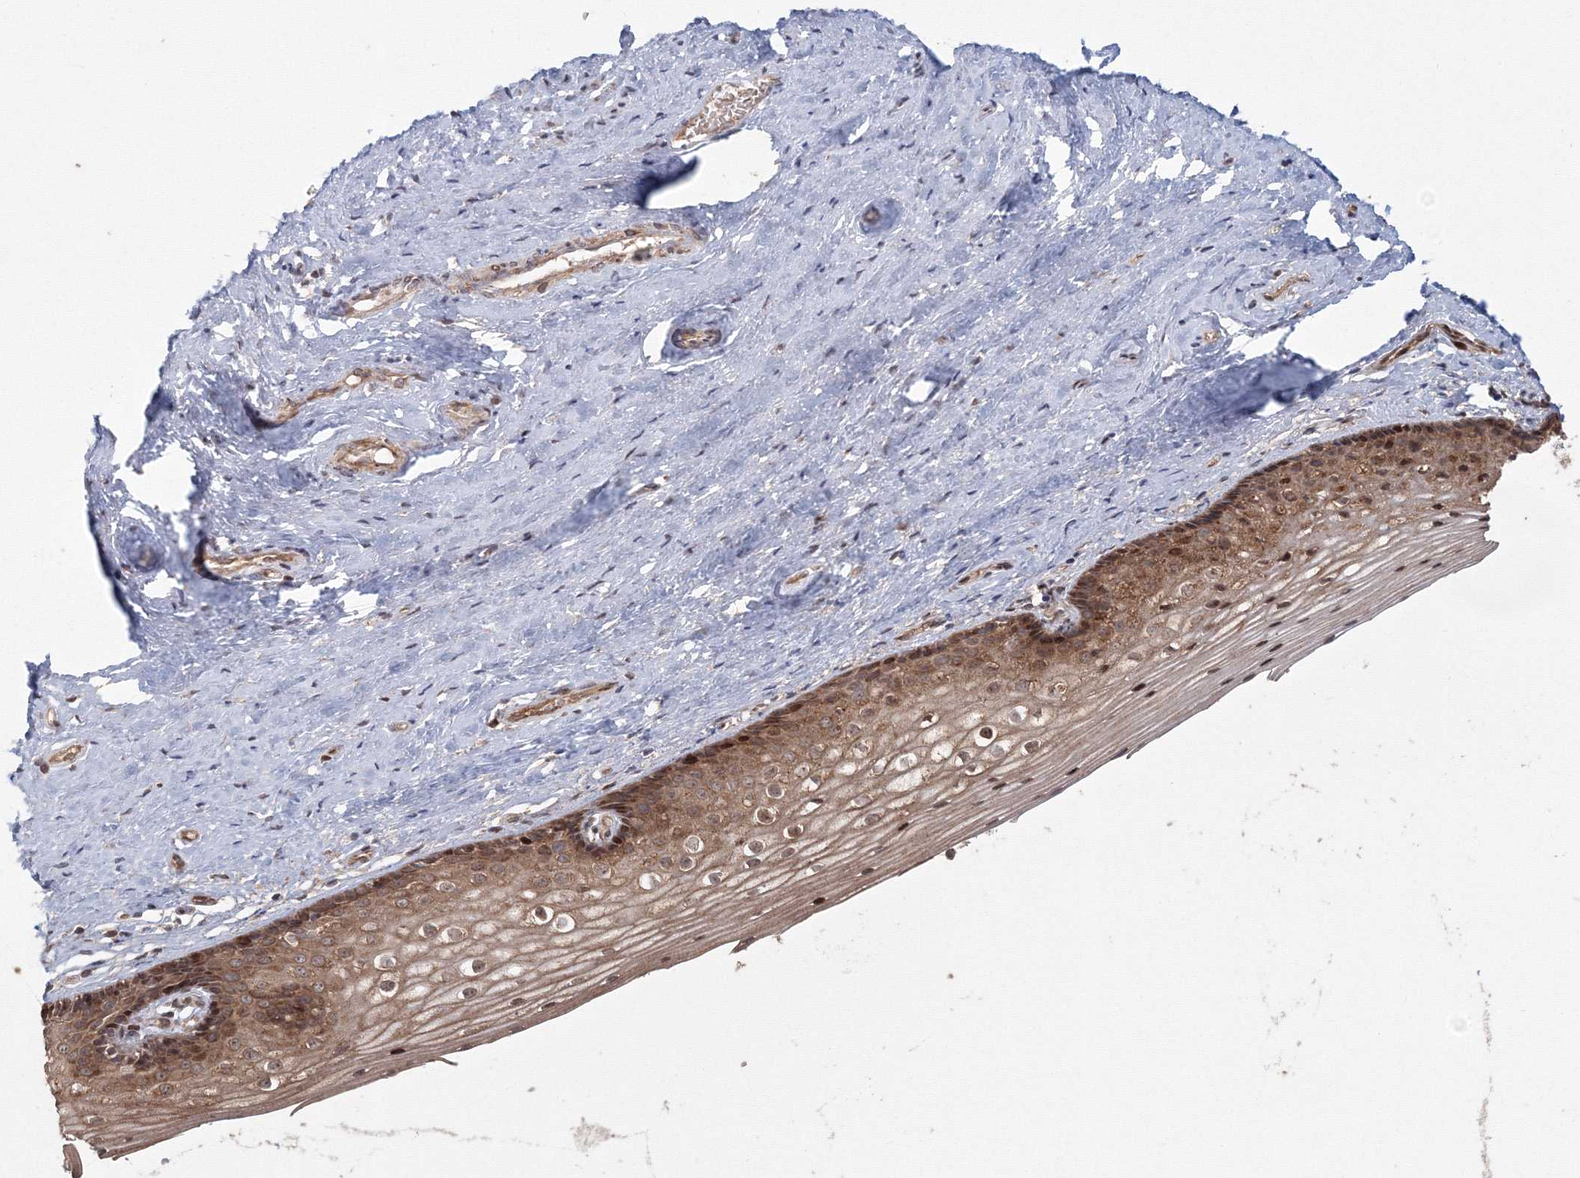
{"staining": {"intensity": "moderate", "quantity": ">75%", "location": "cytoplasmic/membranous,nuclear"}, "tissue": "vagina", "cell_type": "Squamous epithelial cells", "image_type": "normal", "snomed": [{"axis": "morphology", "description": "Normal tissue, NOS"}, {"axis": "topography", "description": "Vagina"}], "caption": "High-power microscopy captured an immunohistochemistry (IHC) photomicrograph of unremarkable vagina, revealing moderate cytoplasmic/membranous,nuclear staining in approximately >75% of squamous epithelial cells.", "gene": "TACC2", "patient": {"sex": "female", "age": 46}}